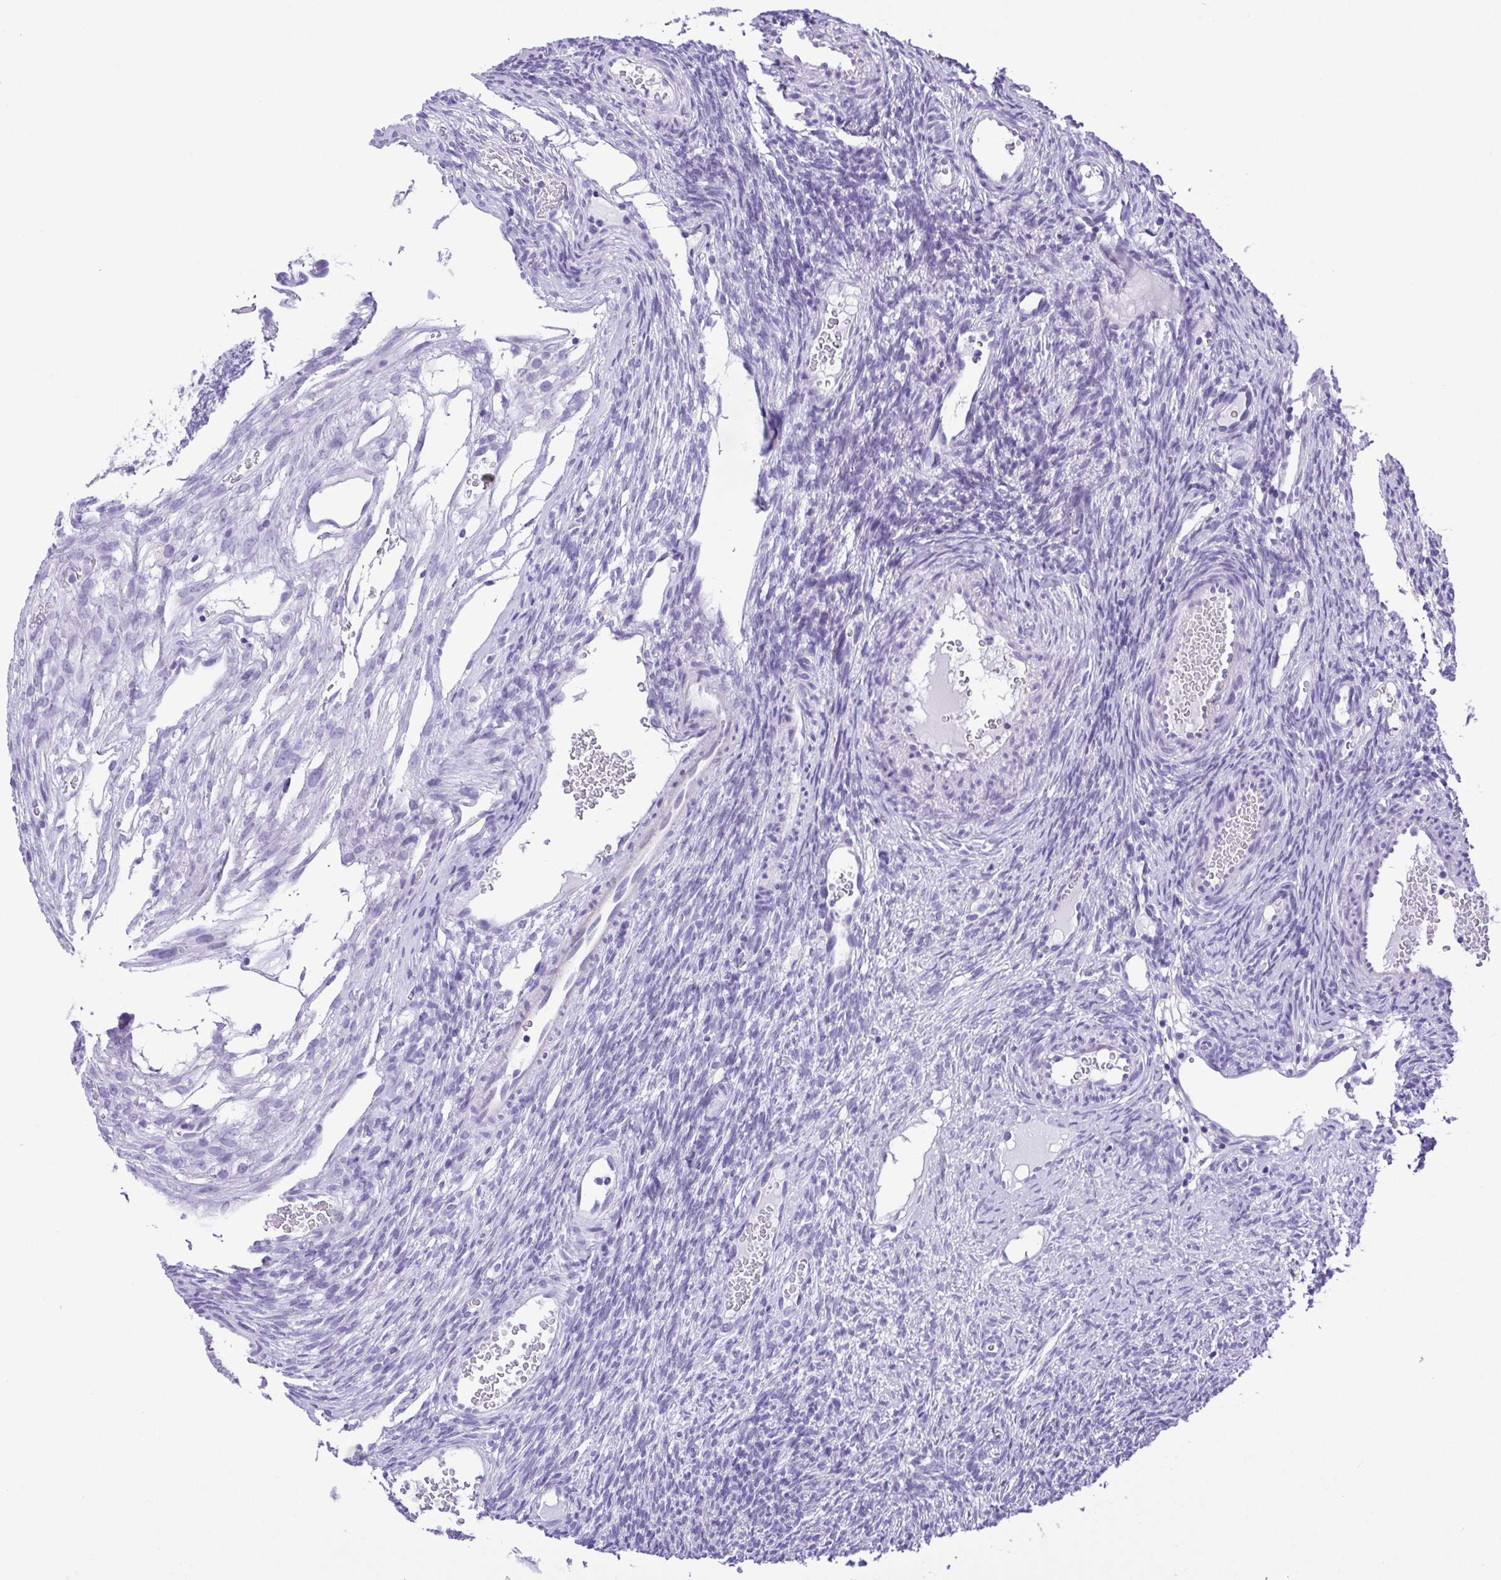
{"staining": {"intensity": "negative", "quantity": "none", "location": "none"}, "tissue": "ovary", "cell_type": "Follicle cells", "image_type": "normal", "snomed": [{"axis": "morphology", "description": "Normal tissue, NOS"}, {"axis": "topography", "description": "Ovary"}], "caption": "DAB immunohistochemical staining of unremarkable human ovary displays no significant positivity in follicle cells. Brightfield microscopy of immunohistochemistry stained with DAB (brown) and hematoxylin (blue), captured at high magnification.", "gene": "PAK3", "patient": {"sex": "female", "age": 34}}